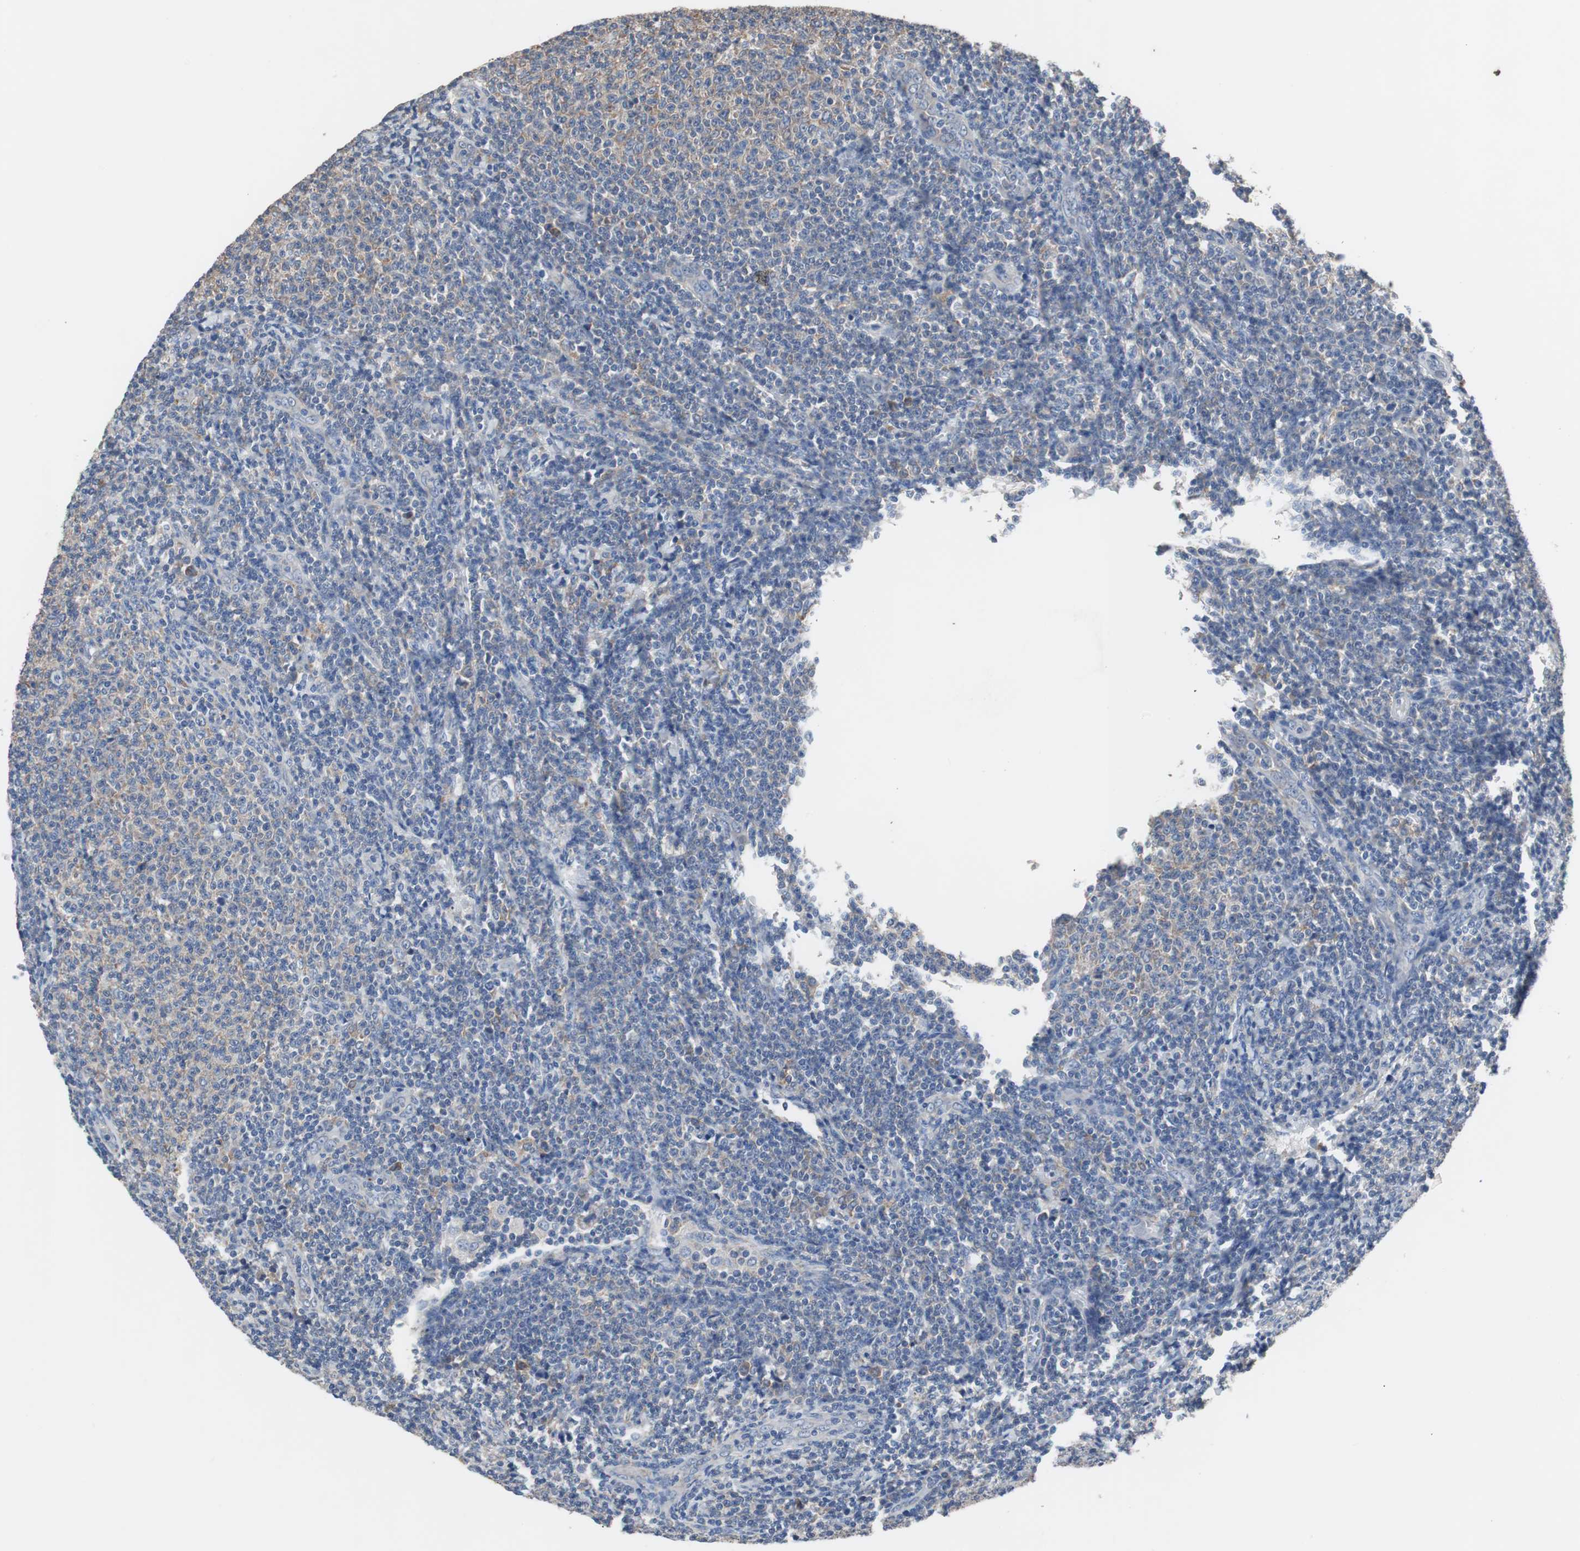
{"staining": {"intensity": "weak", "quantity": "25%-75%", "location": "cytoplasmic/membranous"}, "tissue": "lymphoma", "cell_type": "Tumor cells", "image_type": "cancer", "snomed": [{"axis": "morphology", "description": "Malignant lymphoma, non-Hodgkin's type, Low grade"}, {"axis": "topography", "description": "Lymph node"}], "caption": "An image showing weak cytoplasmic/membranous expression in about 25%-75% of tumor cells in malignant lymphoma, non-Hodgkin's type (low-grade), as visualized by brown immunohistochemical staining.", "gene": "USP10", "patient": {"sex": "male", "age": 66}}